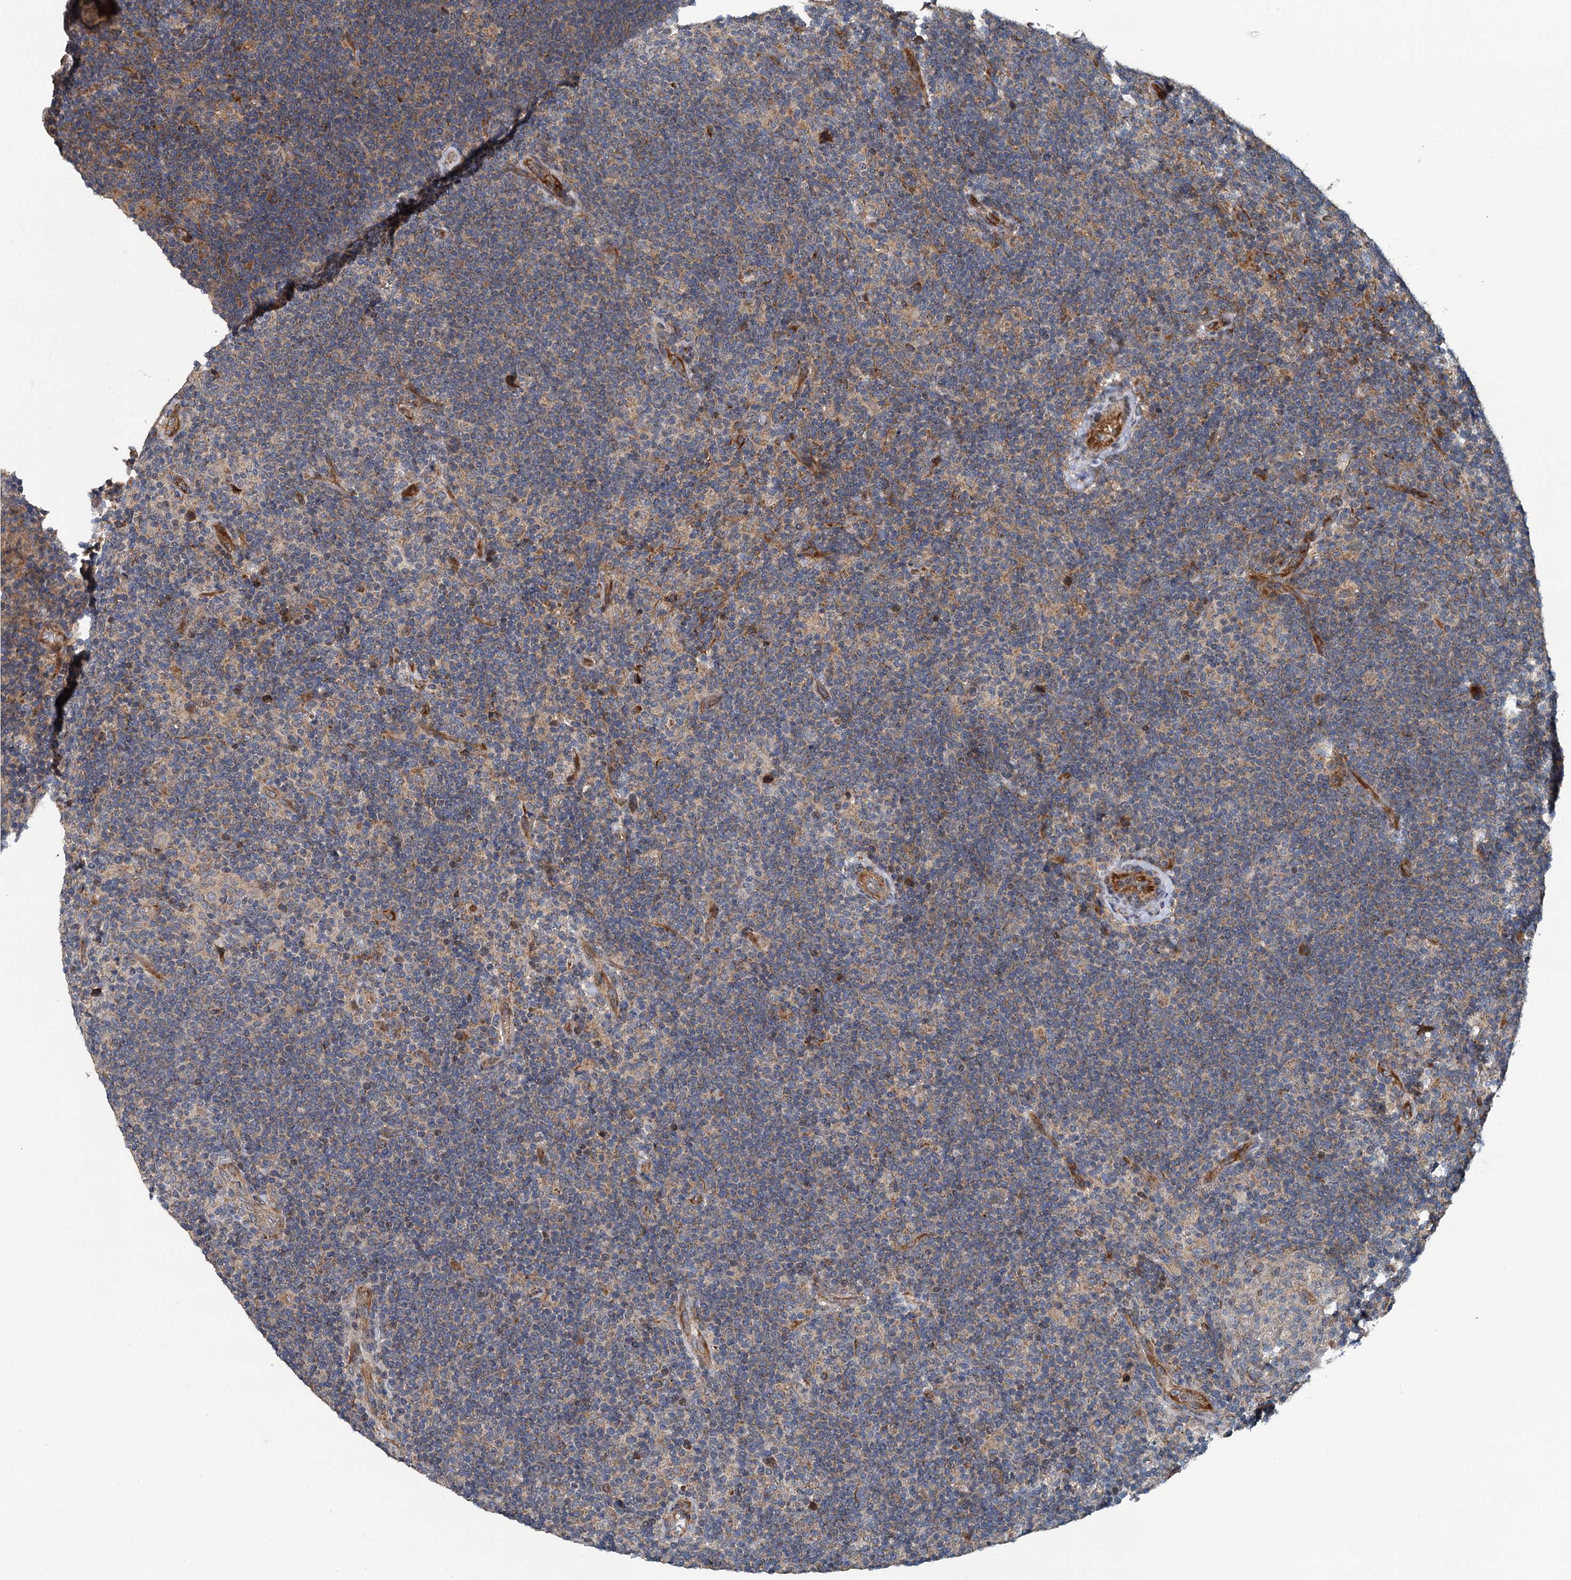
{"staining": {"intensity": "weak", "quantity": "25%-75%", "location": "cytoplasmic/membranous"}, "tissue": "lymphoma", "cell_type": "Tumor cells", "image_type": "cancer", "snomed": [{"axis": "morphology", "description": "Hodgkin's disease, NOS"}, {"axis": "topography", "description": "Lymph node"}], "caption": "Tumor cells show low levels of weak cytoplasmic/membranous expression in about 25%-75% of cells in Hodgkin's disease.", "gene": "LRRK2", "patient": {"sex": "female", "age": 57}}